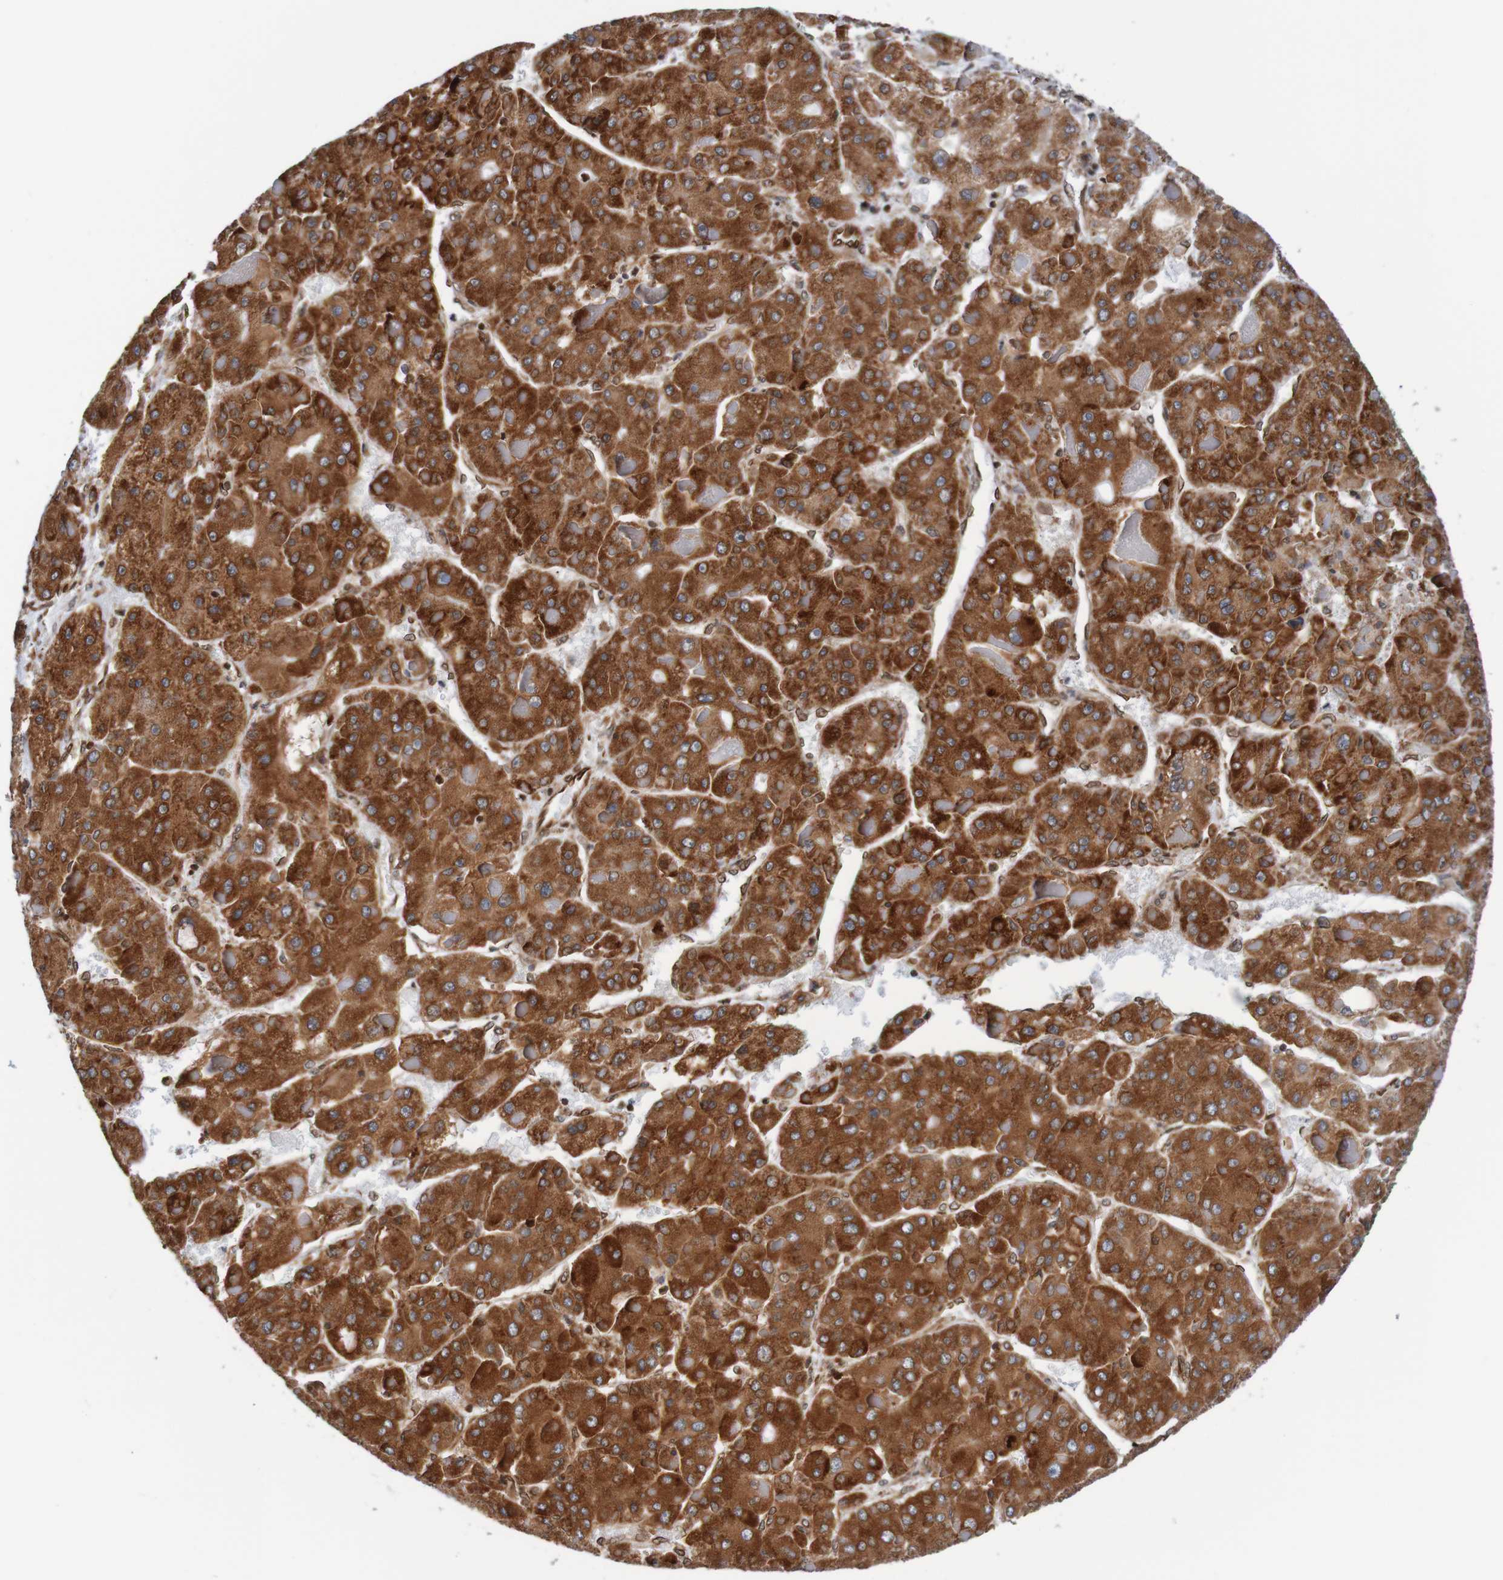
{"staining": {"intensity": "strong", "quantity": ">75%", "location": "cytoplasmic/membranous,nuclear"}, "tissue": "liver cancer", "cell_type": "Tumor cells", "image_type": "cancer", "snomed": [{"axis": "morphology", "description": "Carcinoma, Hepatocellular, NOS"}, {"axis": "topography", "description": "Liver"}], "caption": "Protein staining by immunohistochemistry (IHC) displays strong cytoplasmic/membranous and nuclear positivity in about >75% of tumor cells in liver cancer (hepatocellular carcinoma).", "gene": "TMEM109", "patient": {"sex": "female", "age": 73}}